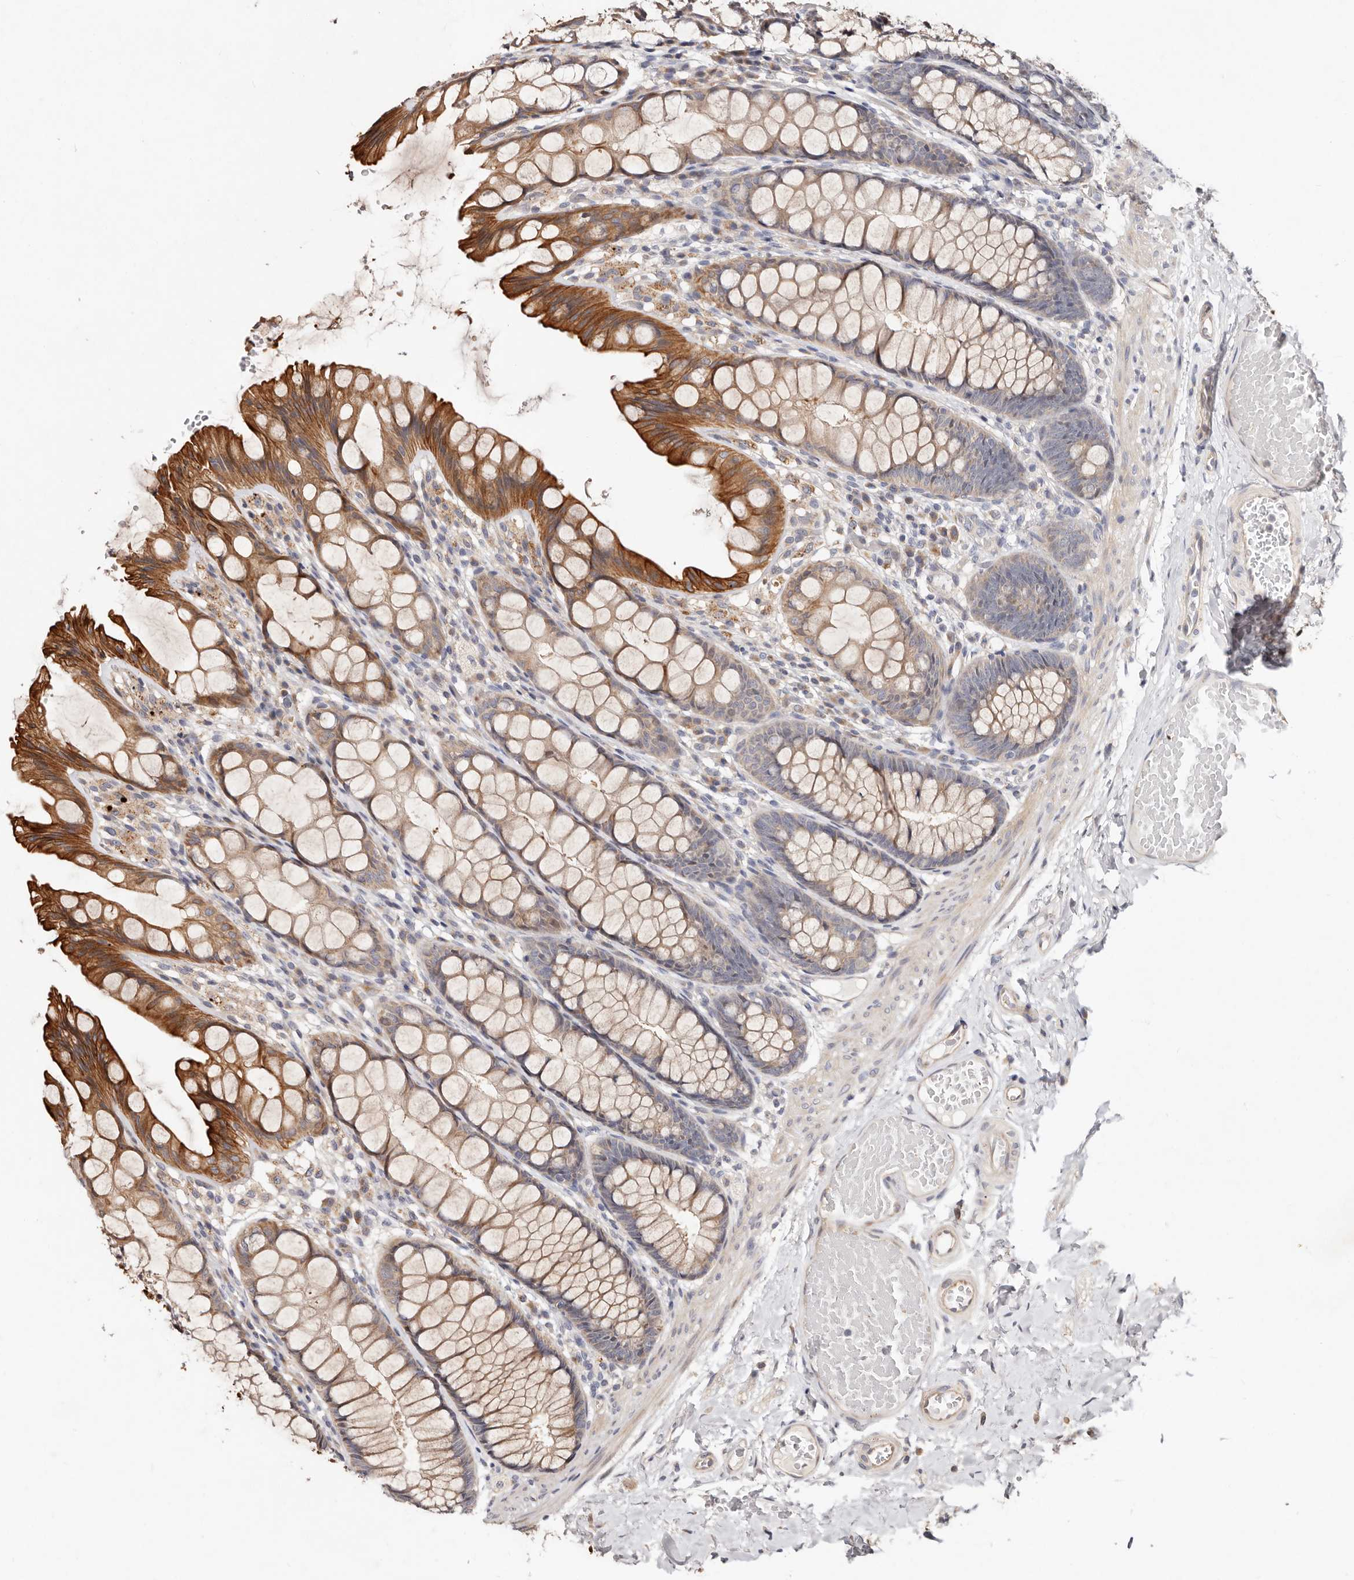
{"staining": {"intensity": "weak", "quantity": ">75%", "location": "cytoplasmic/membranous"}, "tissue": "colon", "cell_type": "Endothelial cells", "image_type": "normal", "snomed": [{"axis": "morphology", "description": "Normal tissue, NOS"}, {"axis": "topography", "description": "Colon"}], "caption": "DAB immunohistochemical staining of benign human colon demonstrates weak cytoplasmic/membranous protein positivity in approximately >75% of endothelial cells. (brown staining indicates protein expression, while blue staining denotes nuclei).", "gene": "USP33", "patient": {"sex": "male", "age": 47}}